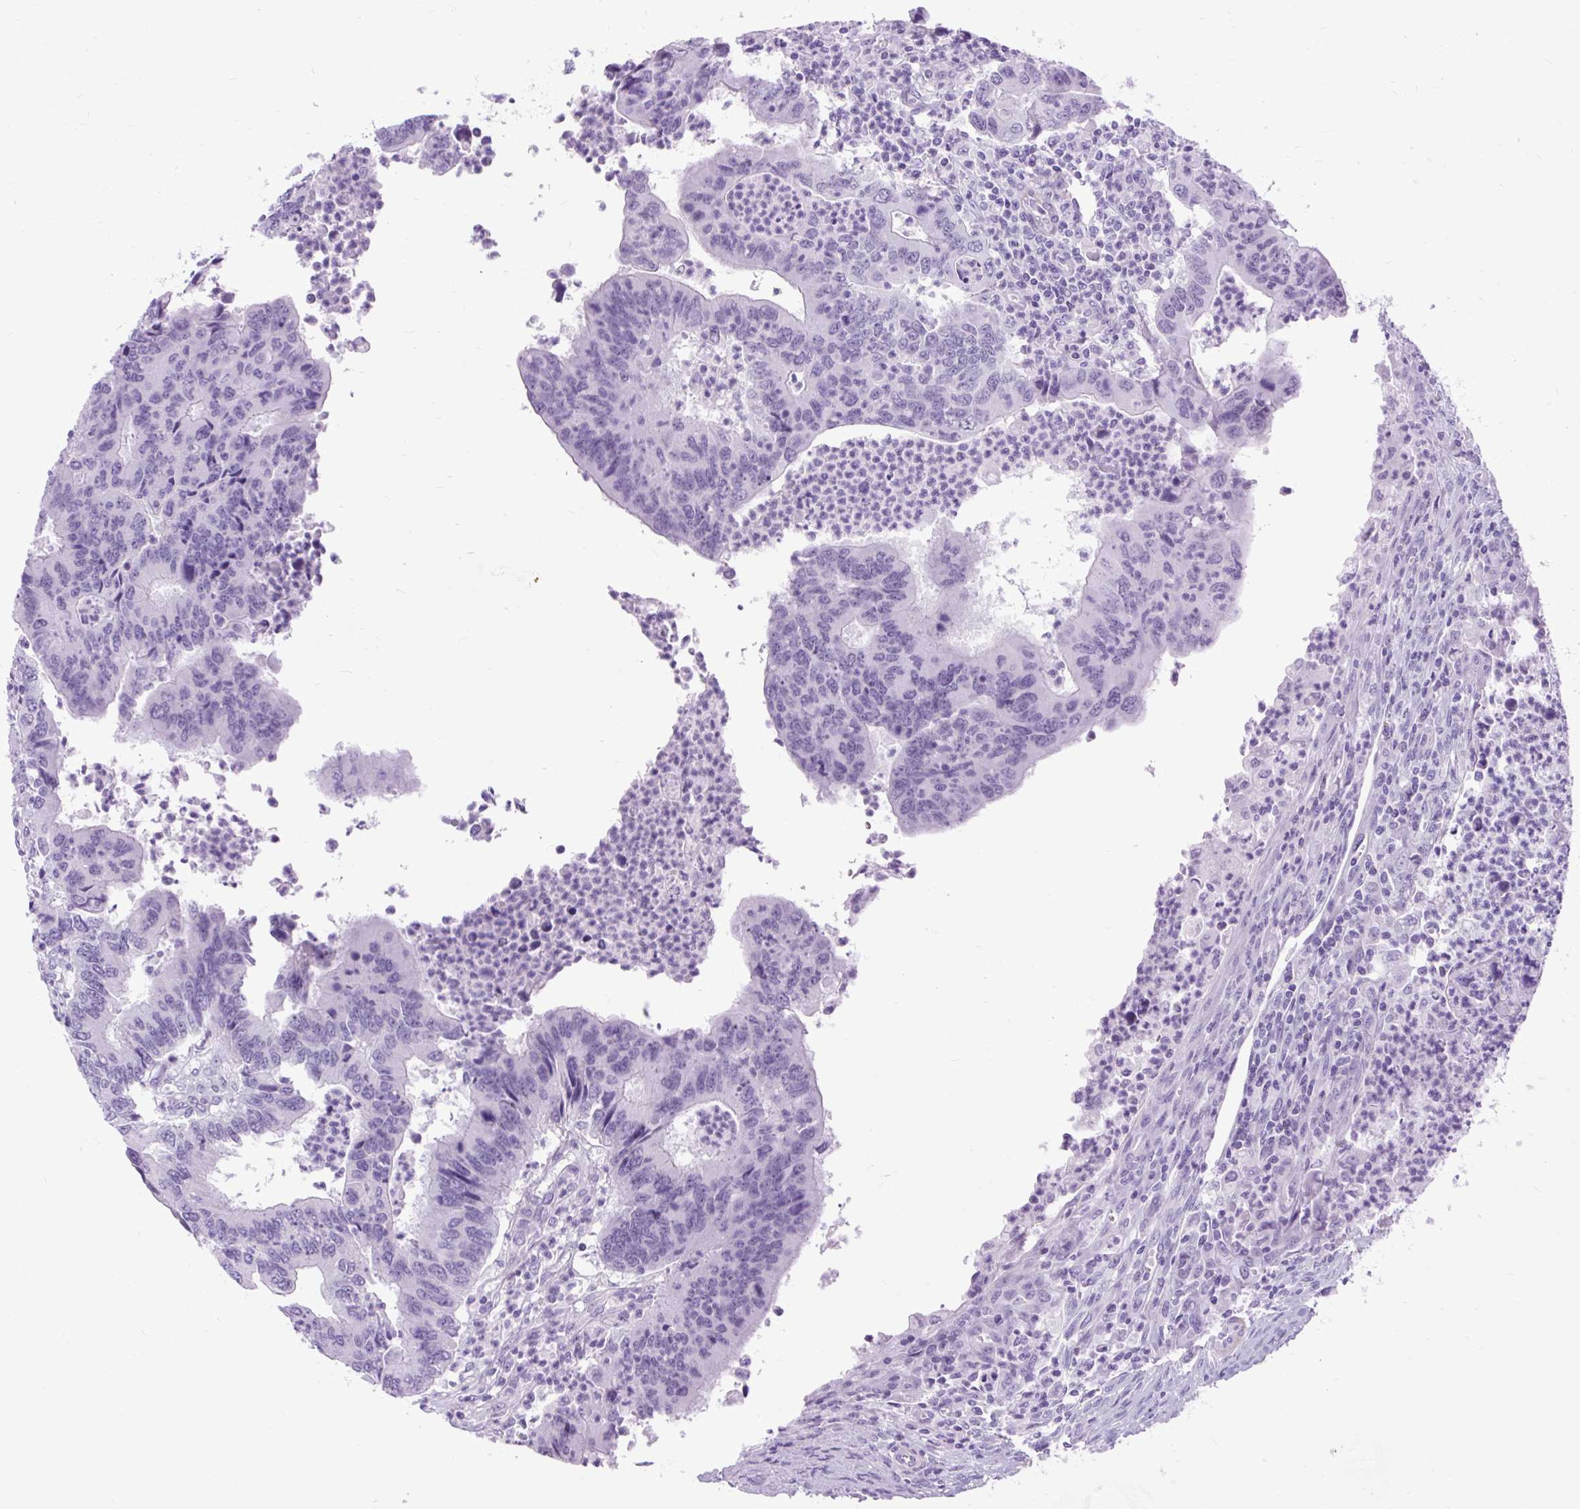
{"staining": {"intensity": "negative", "quantity": "none", "location": "none"}, "tissue": "colorectal cancer", "cell_type": "Tumor cells", "image_type": "cancer", "snomed": [{"axis": "morphology", "description": "Adenocarcinoma, NOS"}, {"axis": "topography", "description": "Colon"}], "caption": "IHC of colorectal adenocarcinoma displays no staining in tumor cells.", "gene": "DPP6", "patient": {"sex": "female", "age": 67}}